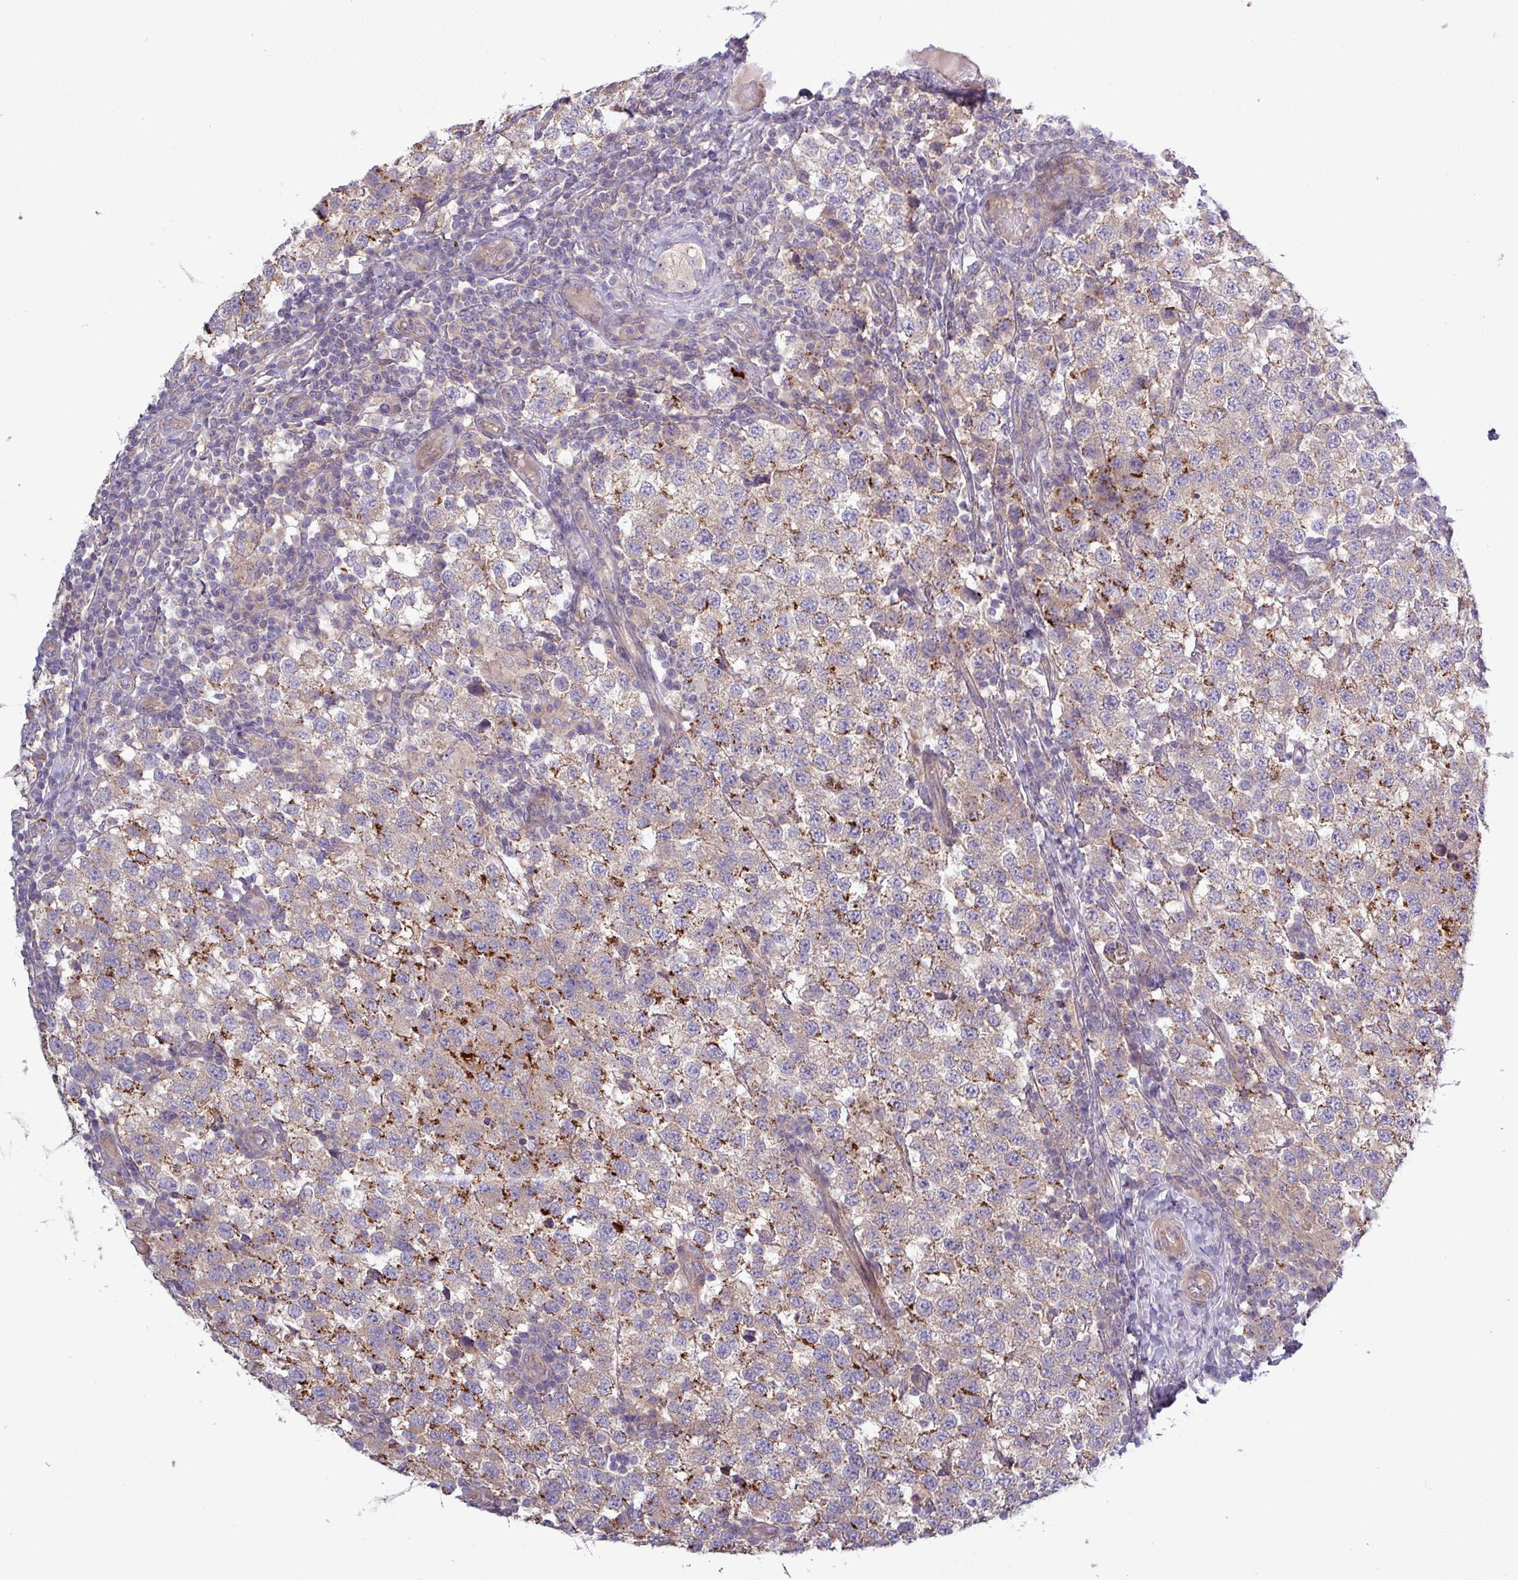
{"staining": {"intensity": "moderate", "quantity": "<25%", "location": "cytoplasmic/membranous"}, "tissue": "testis cancer", "cell_type": "Tumor cells", "image_type": "cancer", "snomed": [{"axis": "morphology", "description": "Seminoma, NOS"}, {"axis": "topography", "description": "Testis"}], "caption": "Testis cancer was stained to show a protein in brown. There is low levels of moderate cytoplasmic/membranous expression in approximately <25% of tumor cells.", "gene": "PLIN2", "patient": {"sex": "male", "age": 34}}